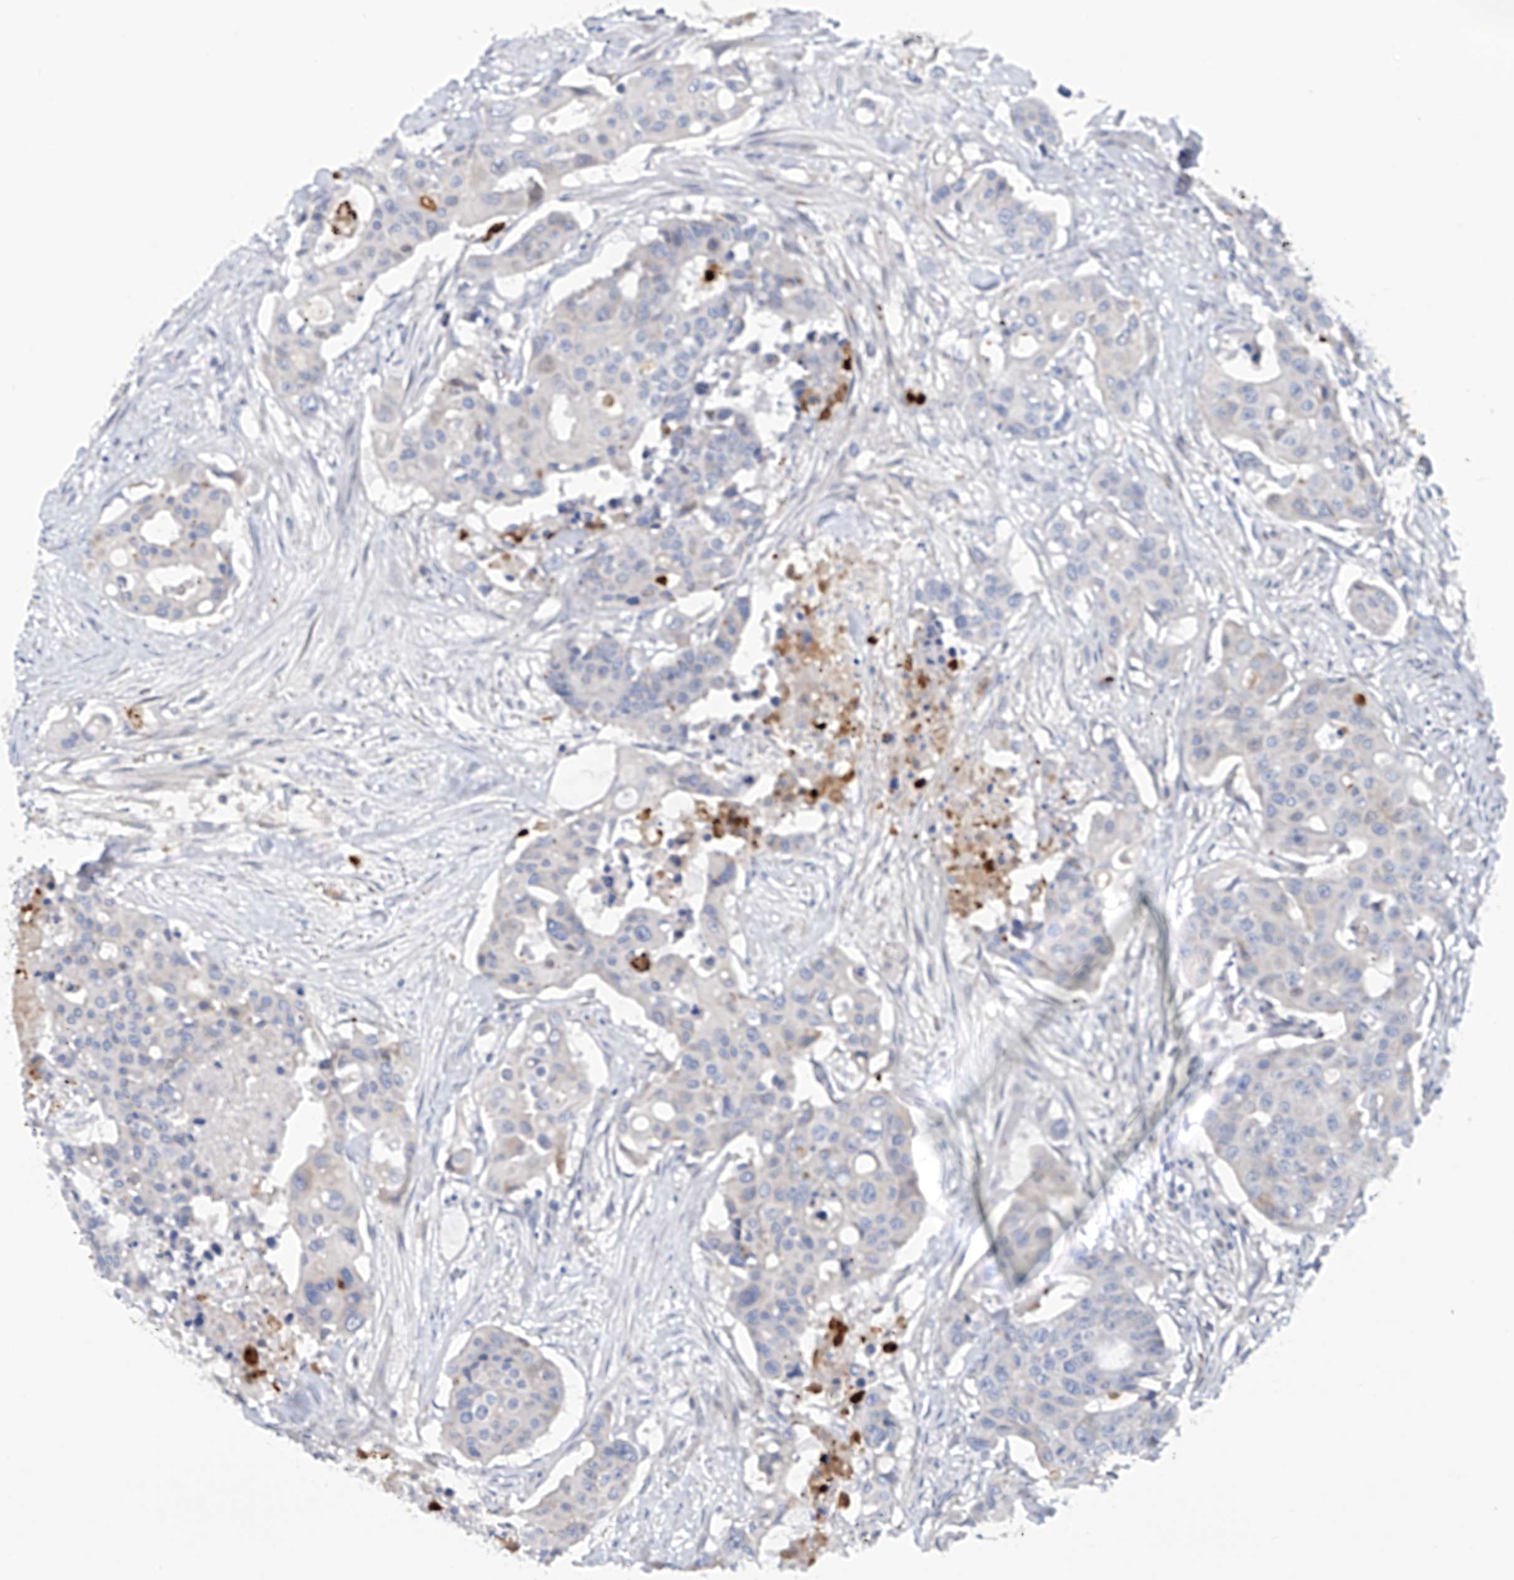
{"staining": {"intensity": "negative", "quantity": "none", "location": "none"}, "tissue": "colorectal cancer", "cell_type": "Tumor cells", "image_type": "cancer", "snomed": [{"axis": "morphology", "description": "Adenocarcinoma, NOS"}, {"axis": "topography", "description": "Colon"}], "caption": "High power microscopy image of an immunohistochemistry photomicrograph of adenocarcinoma (colorectal), revealing no significant positivity in tumor cells.", "gene": "CEP85L", "patient": {"sex": "male", "age": 77}}